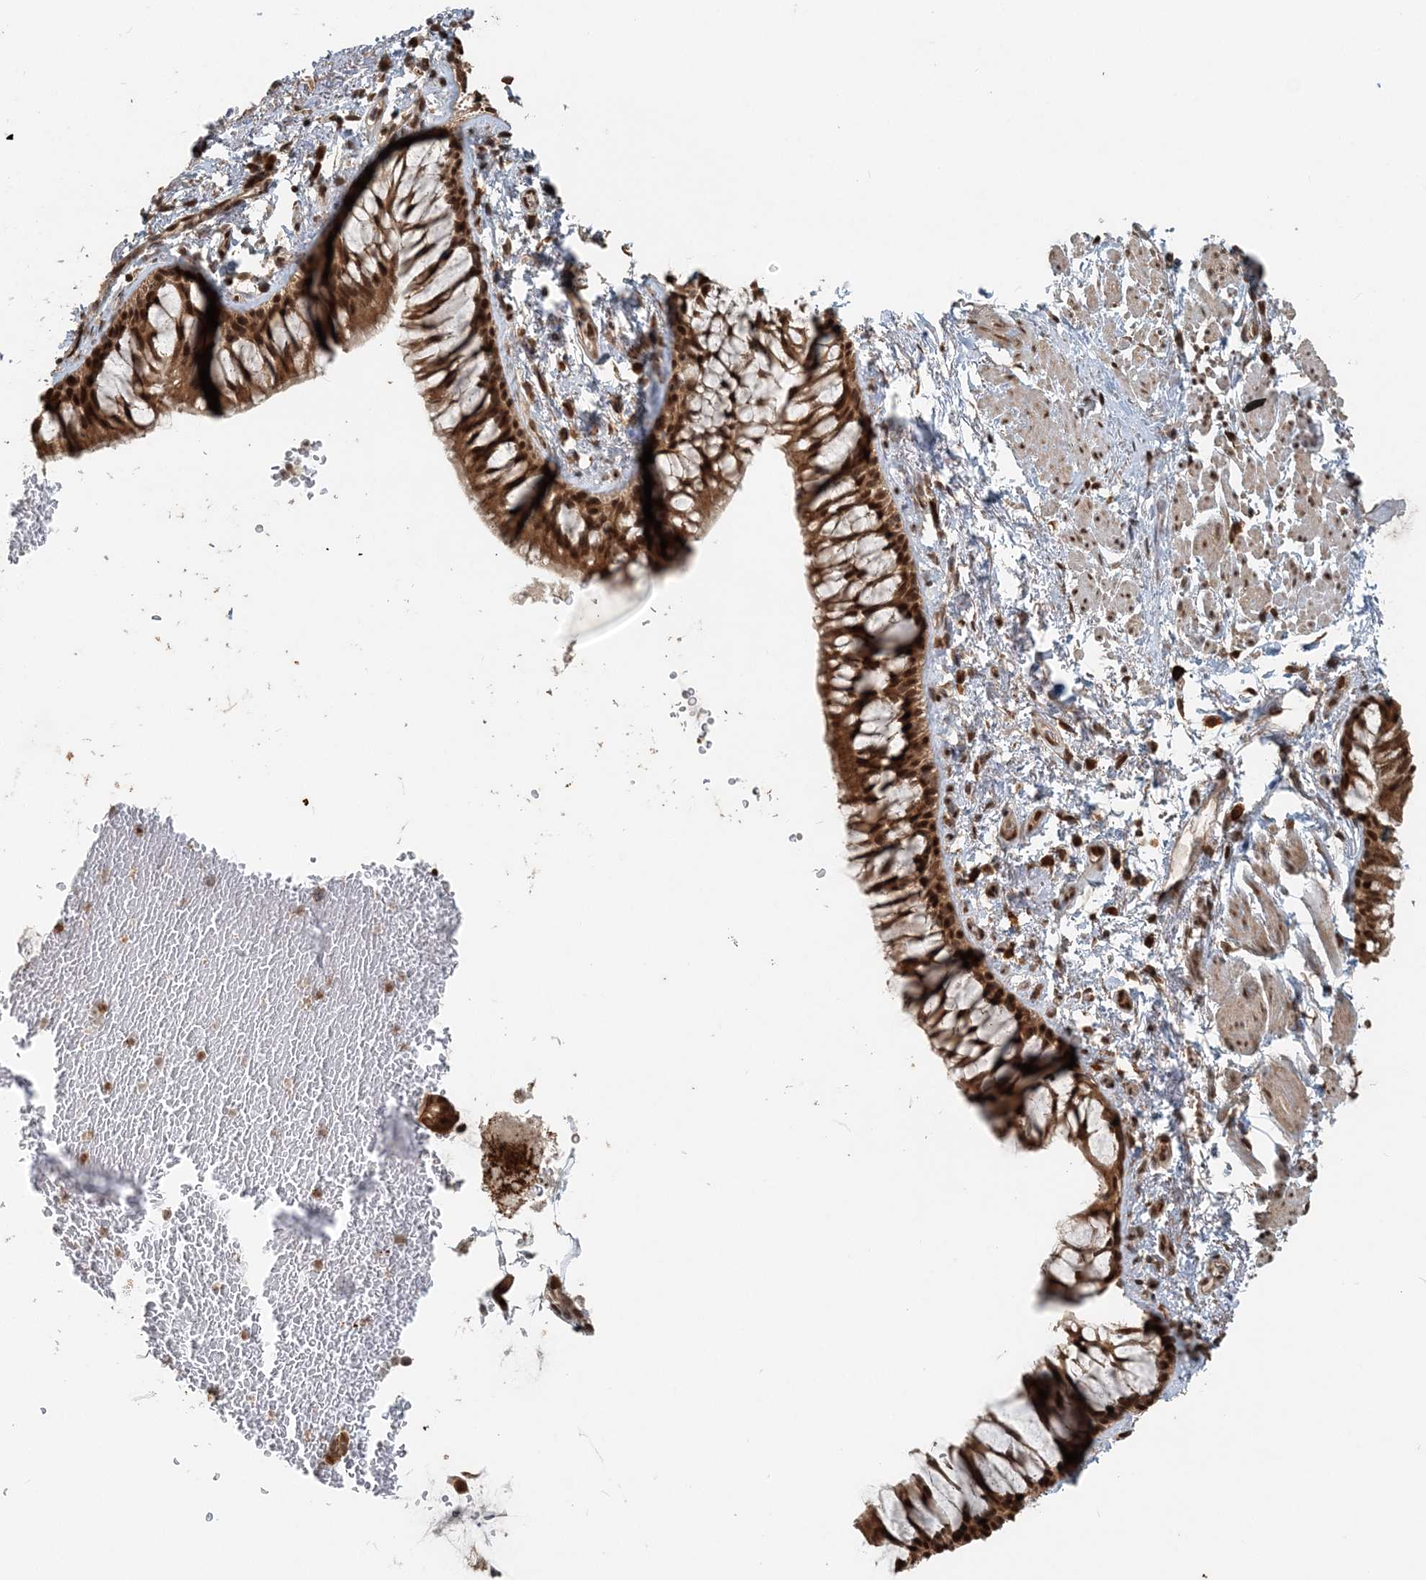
{"staining": {"intensity": "strong", "quantity": ">75%", "location": "cytoplasmic/membranous,nuclear"}, "tissue": "bronchus", "cell_type": "Respiratory epithelial cells", "image_type": "normal", "snomed": [{"axis": "morphology", "description": "Normal tissue, NOS"}, {"axis": "topography", "description": "Cartilage tissue"}, {"axis": "topography", "description": "Bronchus"}], "caption": "Respiratory epithelial cells display high levels of strong cytoplasmic/membranous,nuclear staining in about >75% of cells in normal human bronchus. The staining was performed using DAB (3,3'-diaminobenzidine), with brown indicating positive protein expression. Nuclei are stained blue with hematoxylin.", "gene": "ARHGAP35", "patient": {"sex": "female", "age": 73}}